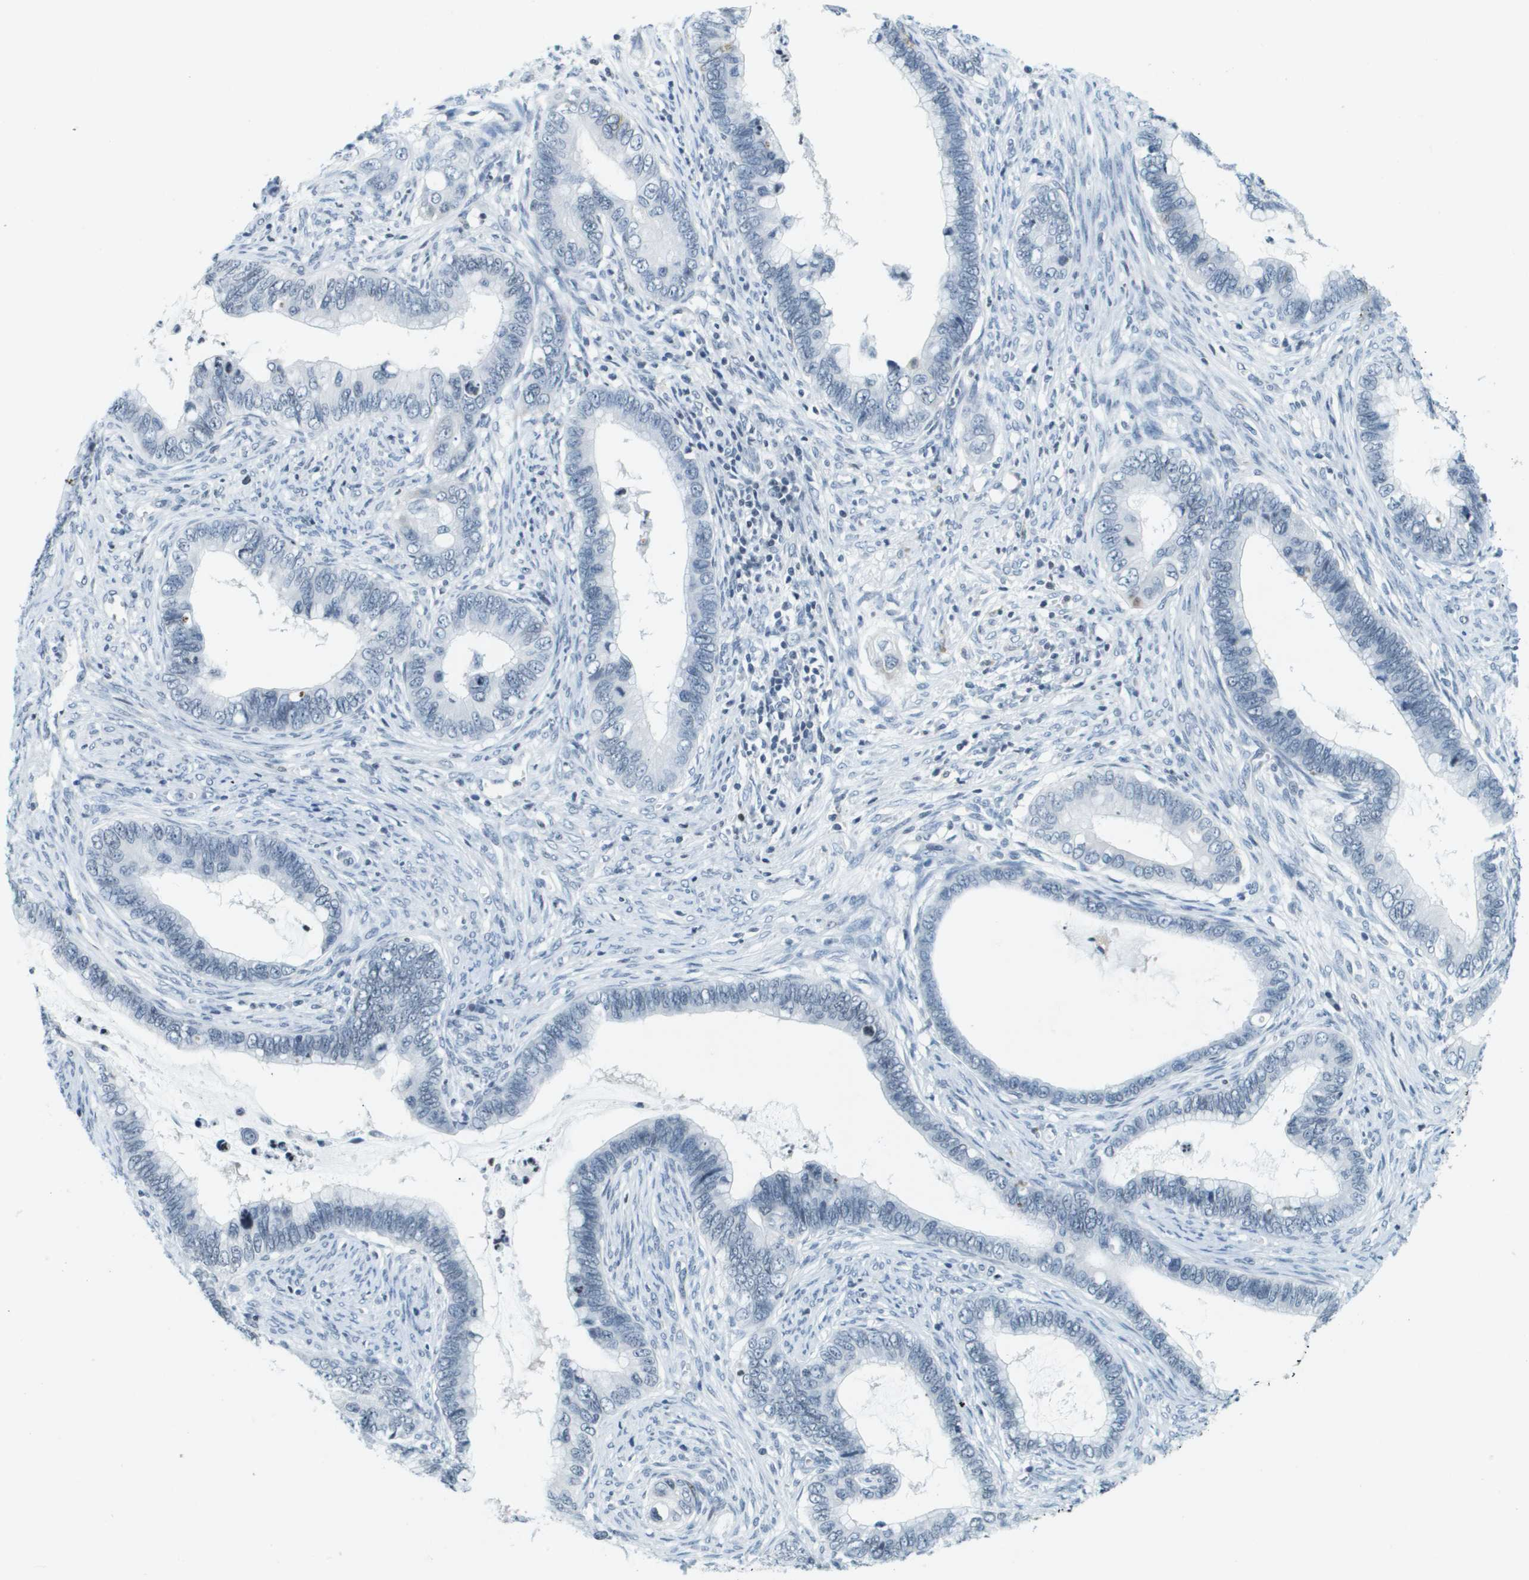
{"staining": {"intensity": "negative", "quantity": "none", "location": "none"}, "tissue": "cervical cancer", "cell_type": "Tumor cells", "image_type": "cancer", "snomed": [{"axis": "morphology", "description": "Adenocarcinoma, NOS"}, {"axis": "topography", "description": "Cervix"}], "caption": "Cervical cancer stained for a protein using IHC displays no positivity tumor cells.", "gene": "UVRAG", "patient": {"sex": "female", "age": 44}}